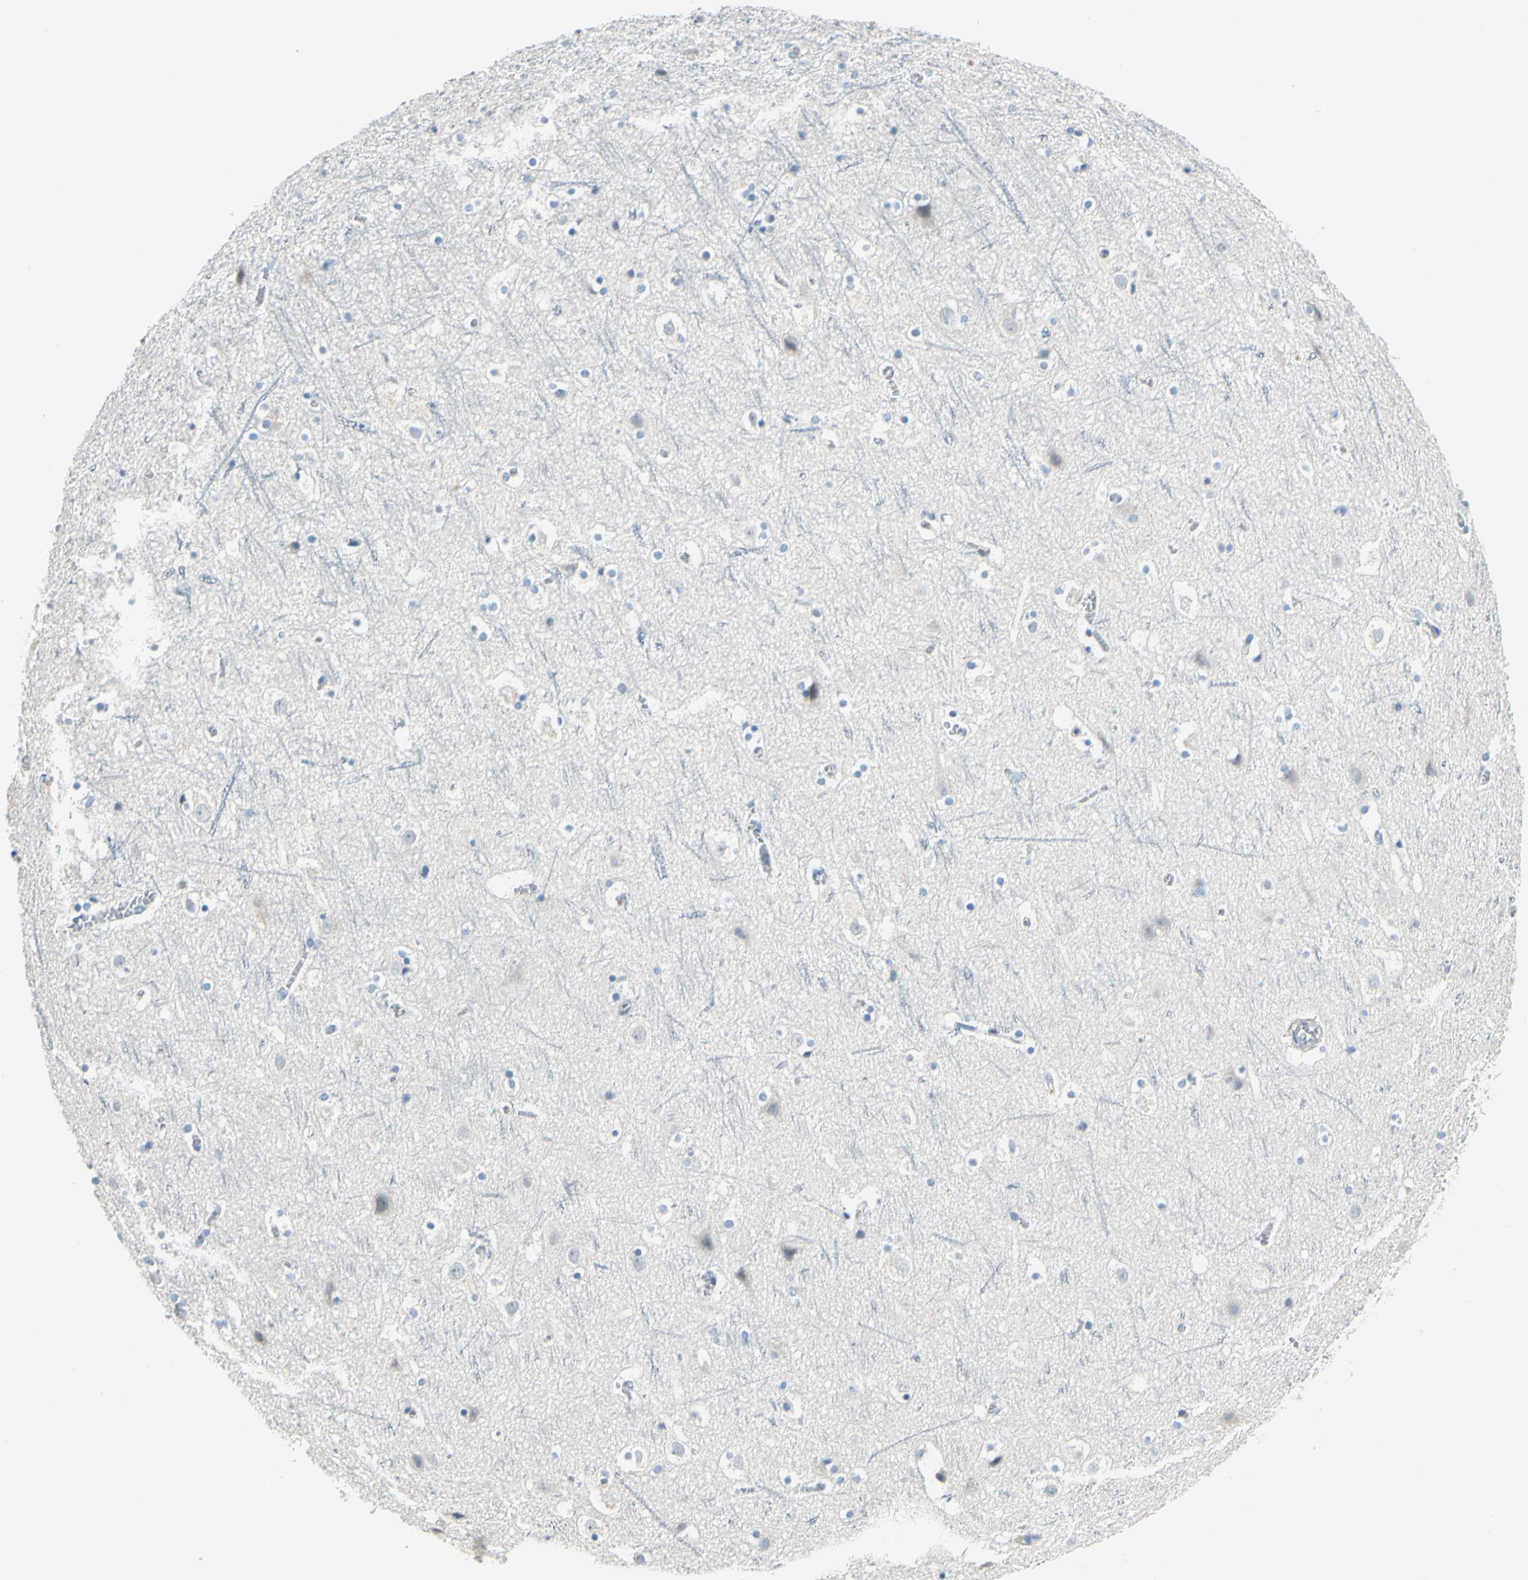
{"staining": {"intensity": "weak", "quantity": "<25%", "location": "cytoplasmic/membranous"}, "tissue": "cerebral cortex", "cell_type": "Endothelial cells", "image_type": "normal", "snomed": [{"axis": "morphology", "description": "Normal tissue, NOS"}, {"axis": "topography", "description": "Cerebral cortex"}], "caption": "This image is of benign cerebral cortex stained with IHC to label a protein in brown with the nuclei are counter-stained blue. There is no positivity in endothelial cells. (Stains: DAB (3,3'-diaminobenzidine) immunohistochemistry (IHC) with hematoxylin counter stain, Microscopy: brightfield microscopy at high magnification).", "gene": "STK40", "patient": {"sex": "male", "age": 45}}